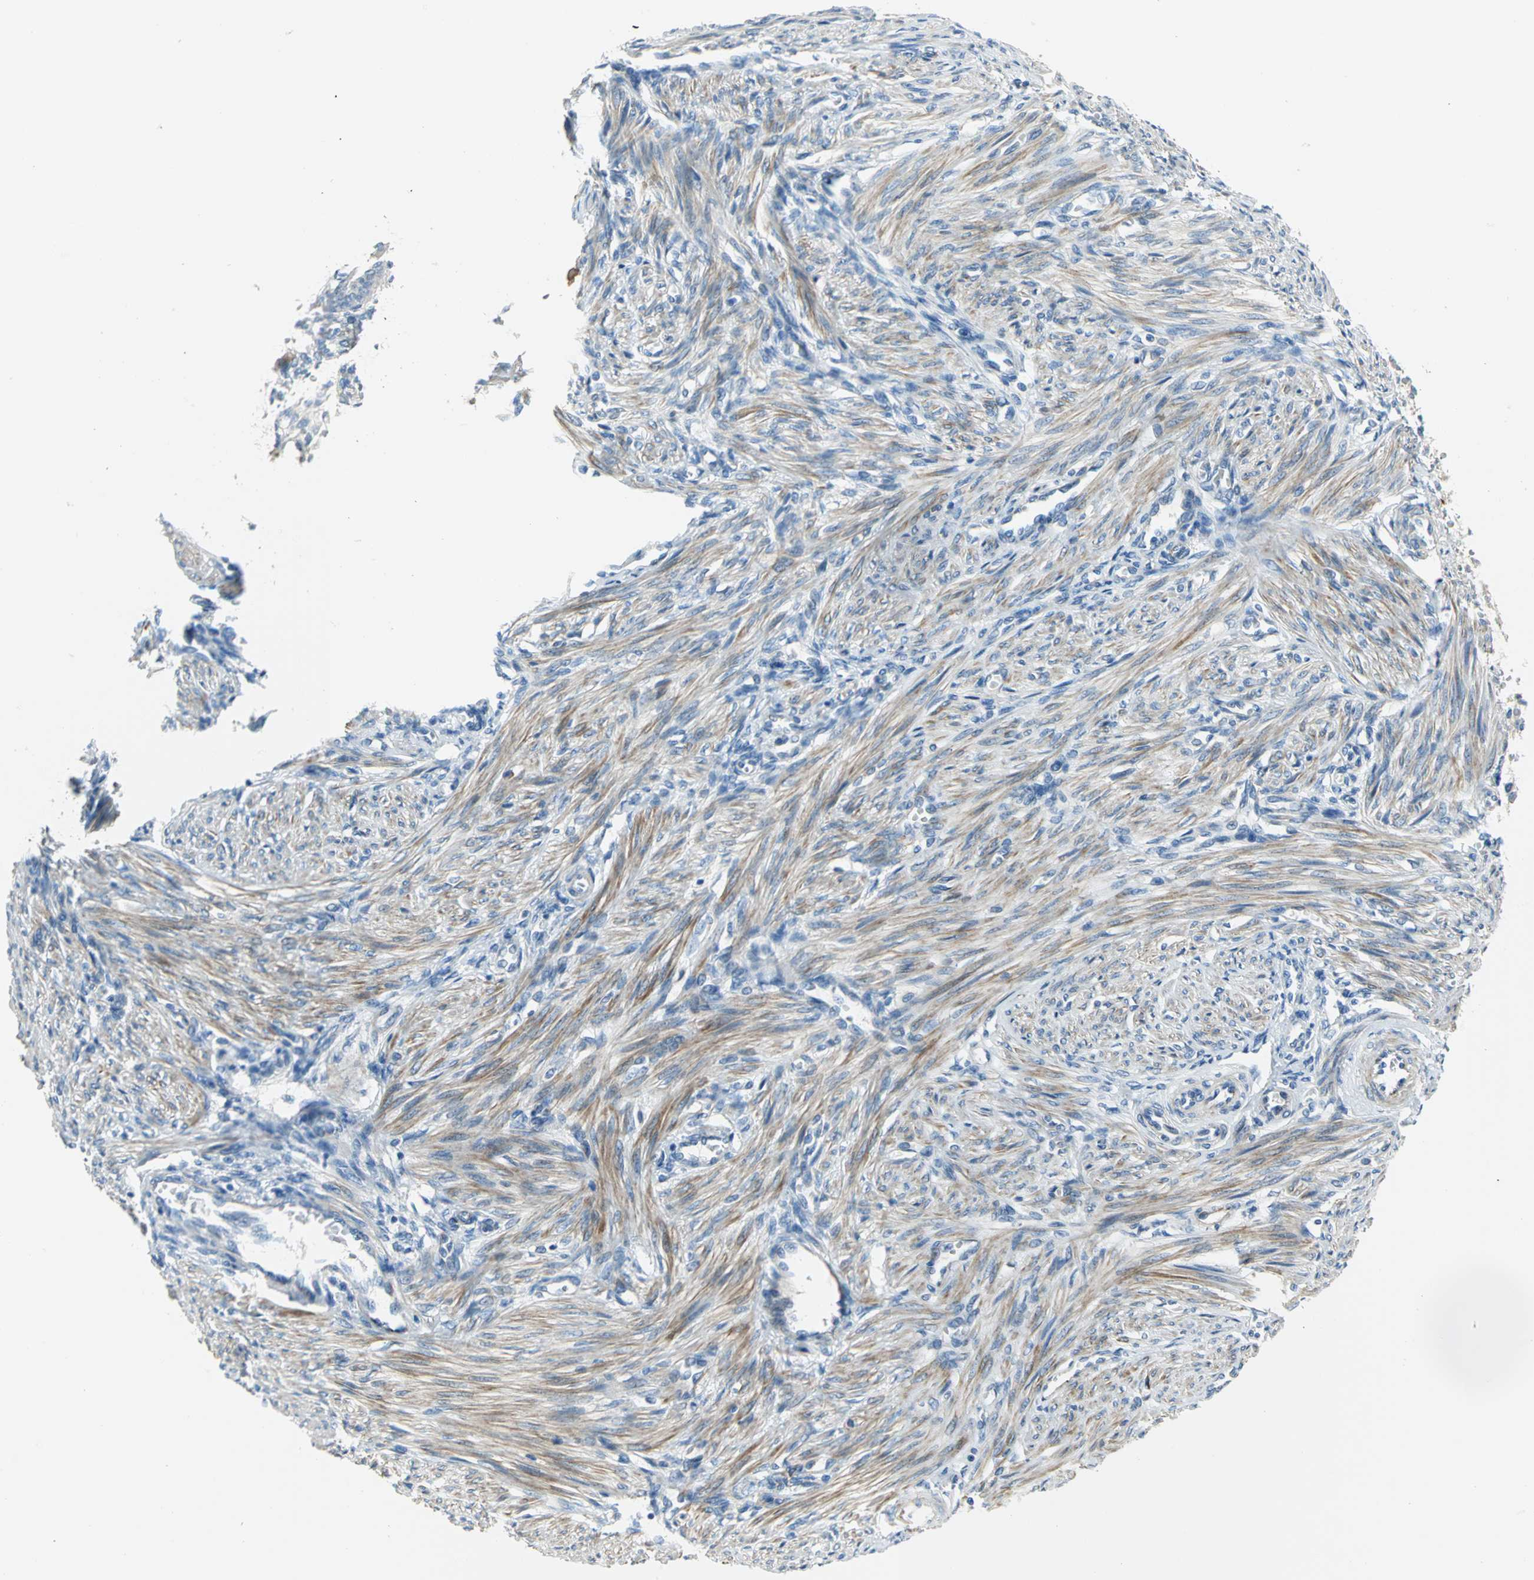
{"staining": {"intensity": "negative", "quantity": "none", "location": "none"}, "tissue": "endometrium", "cell_type": "Cells in endometrial stroma", "image_type": "normal", "snomed": [{"axis": "morphology", "description": "Normal tissue, NOS"}, {"axis": "topography", "description": "Endometrium"}], "caption": "IHC of normal endometrium demonstrates no expression in cells in endometrial stroma.", "gene": "ALOX15", "patient": {"sex": "female", "age": 27}}